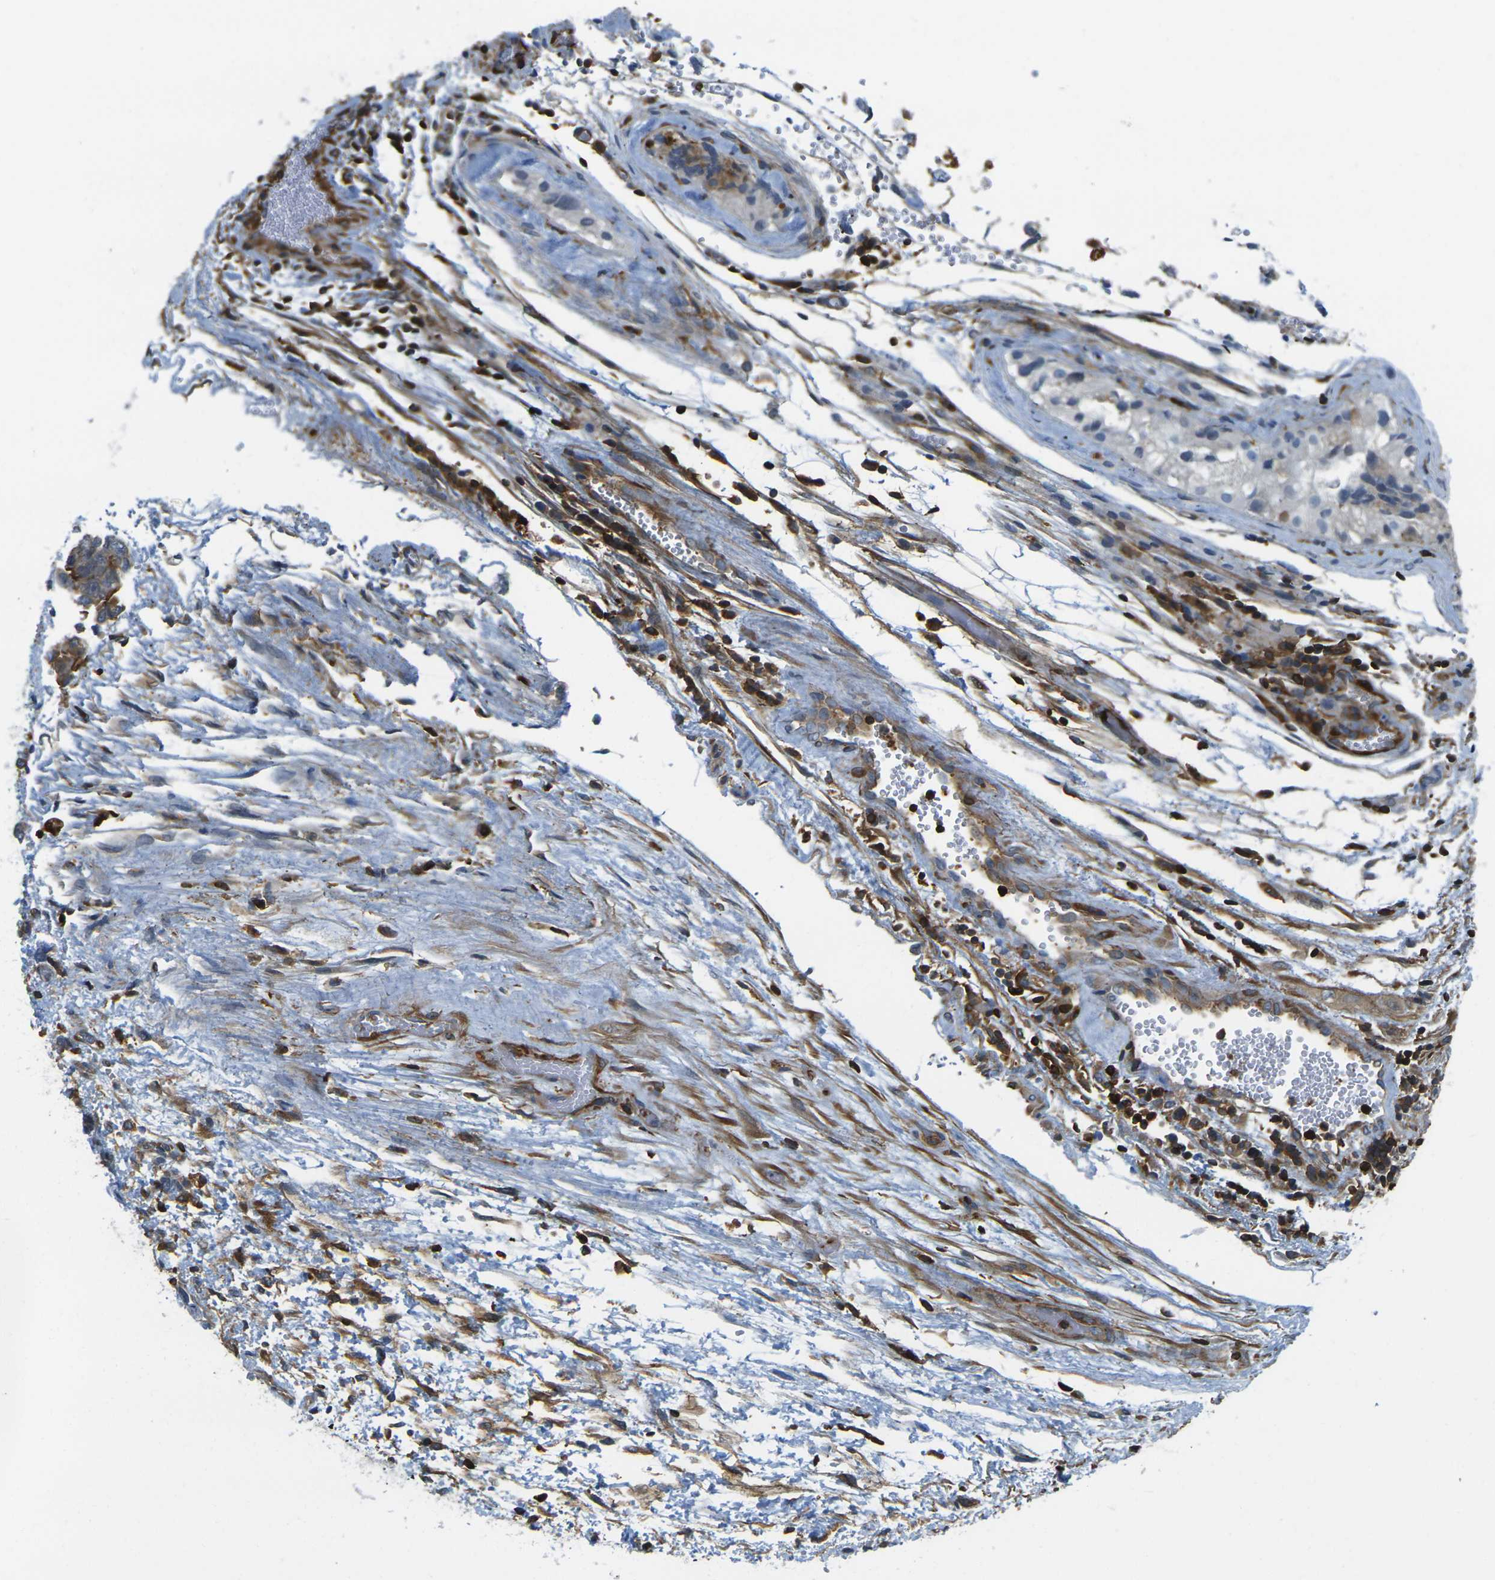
{"staining": {"intensity": "negative", "quantity": "none", "location": "none"}, "tissue": "testis cancer", "cell_type": "Tumor cells", "image_type": "cancer", "snomed": [{"axis": "morphology", "description": "Carcinoma, Embryonal, NOS"}, {"axis": "topography", "description": "Testis"}], "caption": "High power microscopy micrograph of an IHC image of testis embryonal carcinoma, revealing no significant expression in tumor cells.", "gene": "LASP1", "patient": {"sex": "male", "age": 36}}